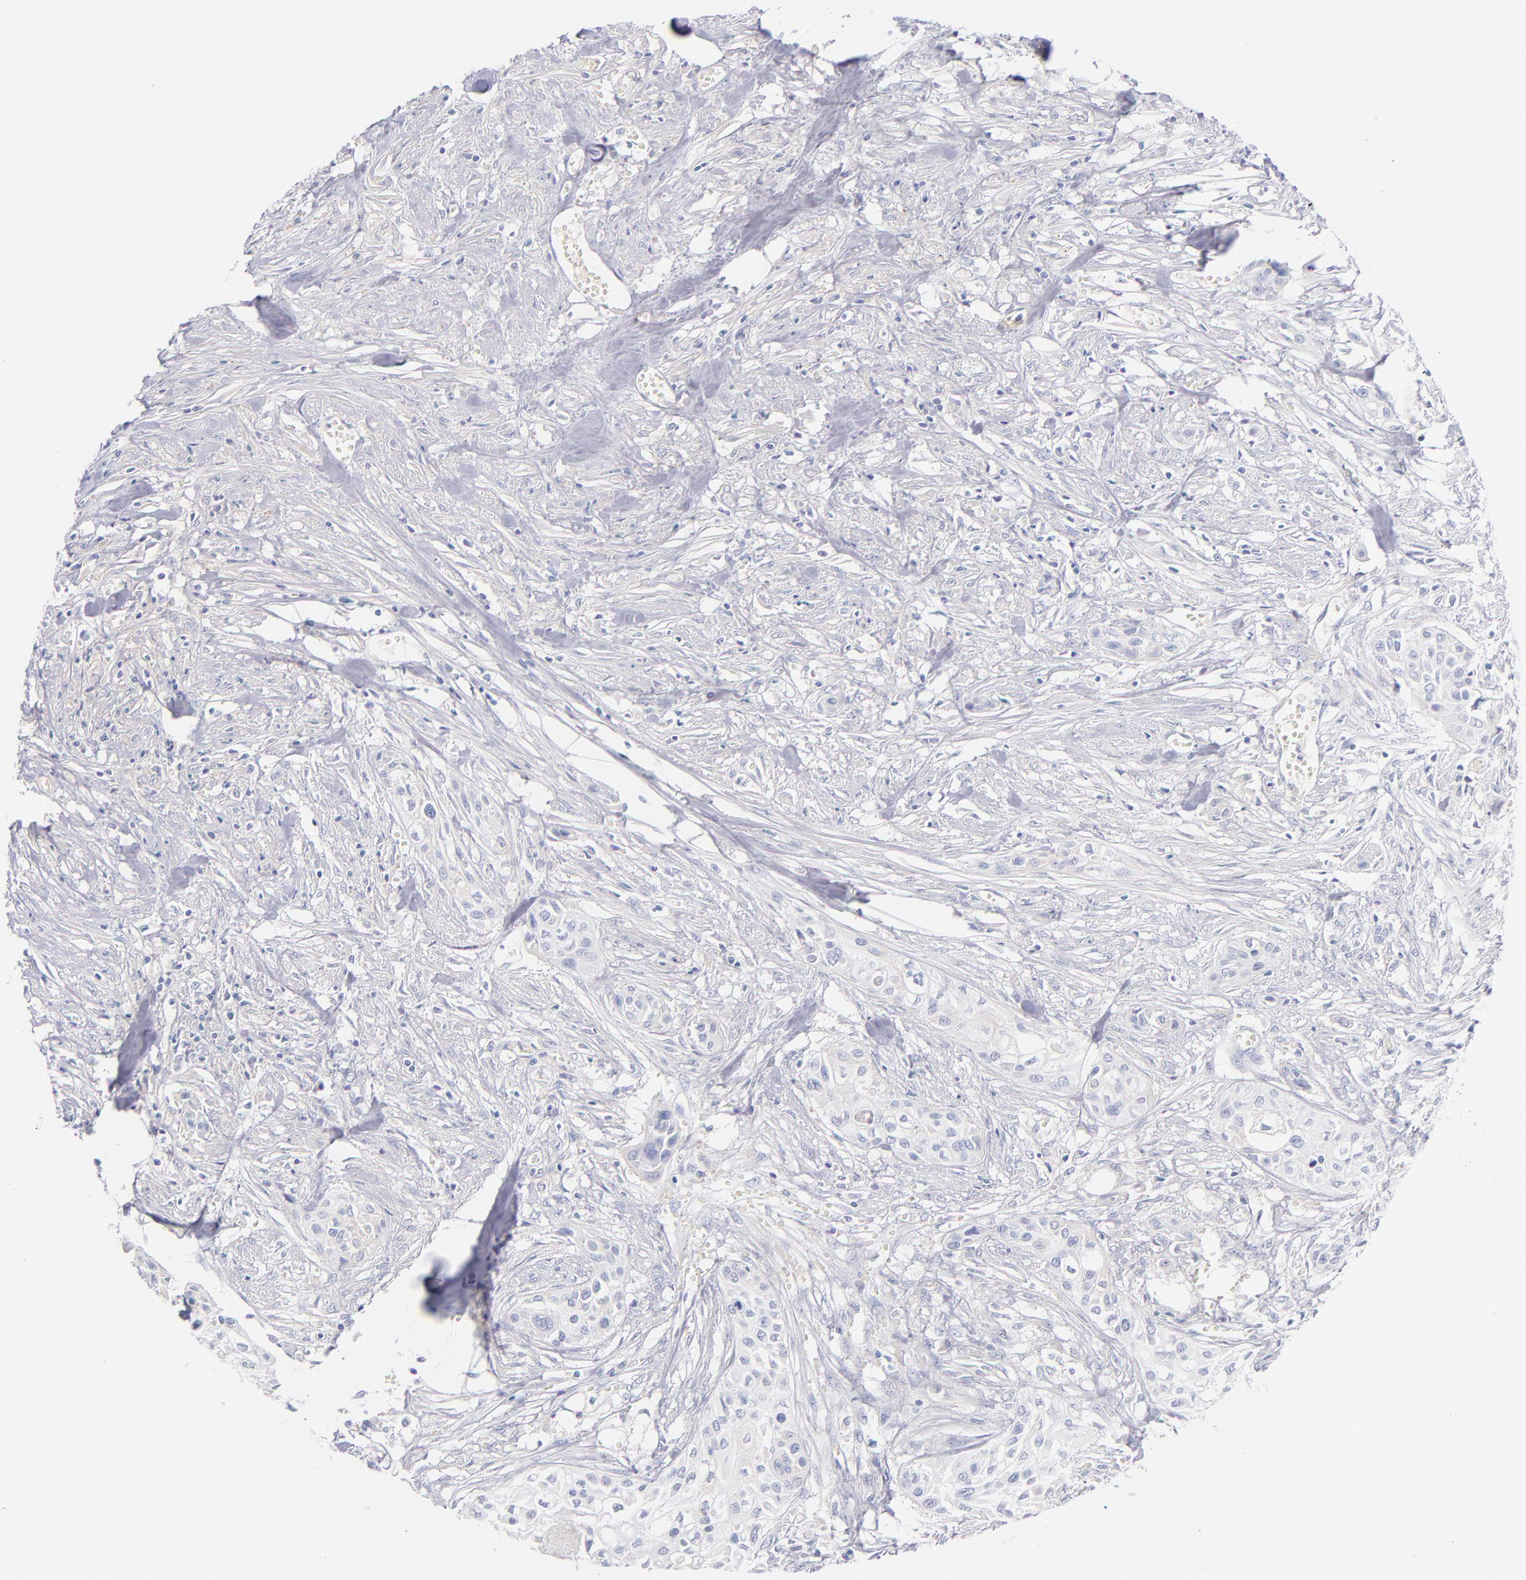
{"staining": {"intensity": "negative", "quantity": "none", "location": "none"}, "tissue": "urothelial cancer", "cell_type": "Tumor cells", "image_type": "cancer", "snomed": [{"axis": "morphology", "description": "Urothelial carcinoma, High grade"}, {"axis": "topography", "description": "Urinary bladder"}], "caption": "Immunohistochemistry (IHC) micrograph of neoplastic tissue: urothelial cancer stained with DAB (3,3'-diaminobenzidine) shows no significant protein positivity in tumor cells. (Brightfield microscopy of DAB (3,3'-diaminobenzidine) immunohistochemistry at high magnification).", "gene": "HP", "patient": {"sex": "male", "age": 74}}